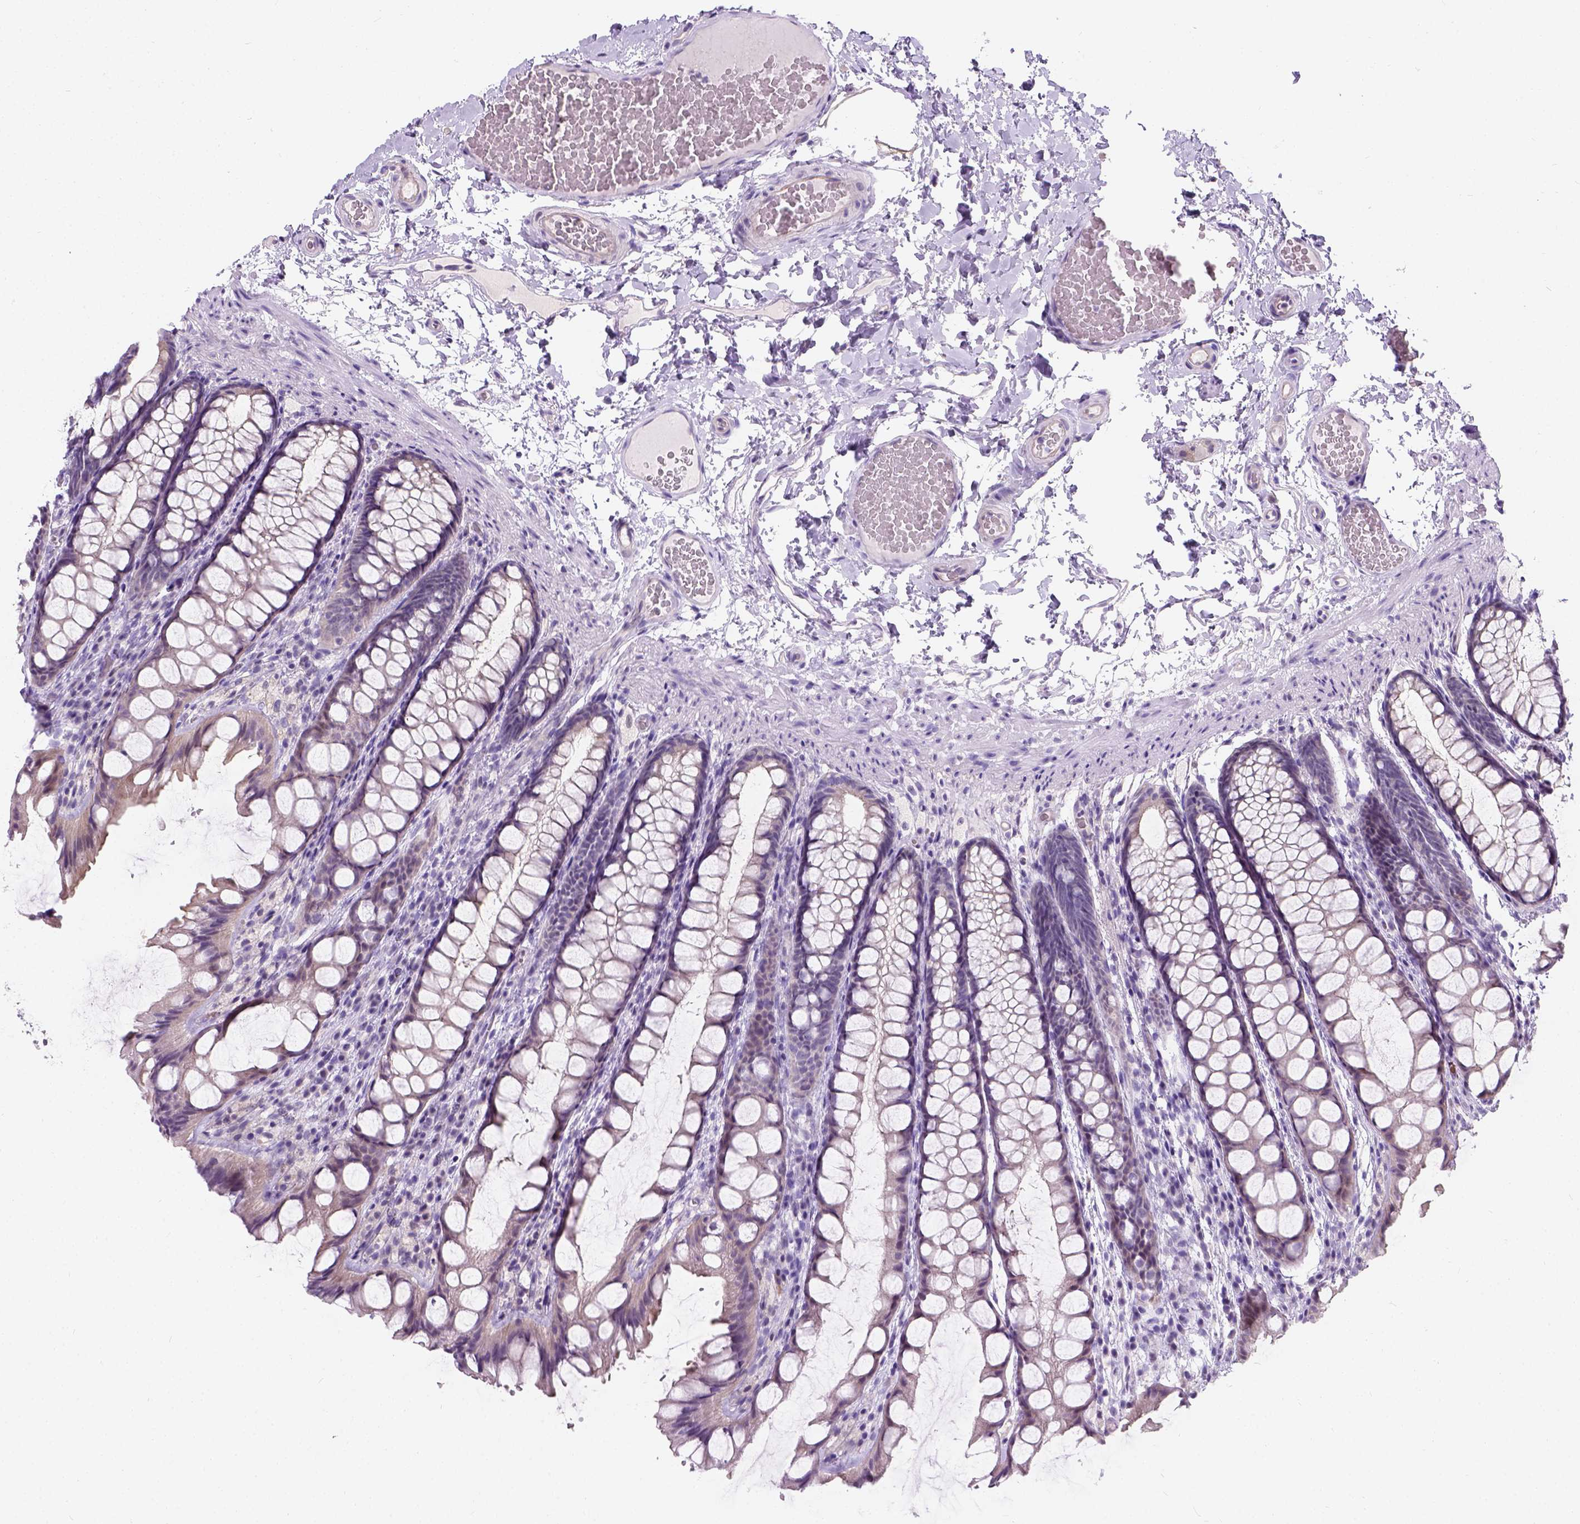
{"staining": {"intensity": "negative", "quantity": "none", "location": "none"}, "tissue": "colon", "cell_type": "Endothelial cells", "image_type": "normal", "snomed": [{"axis": "morphology", "description": "Normal tissue, NOS"}, {"axis": "topography", "description": "Colon"}], "caption": "High power microscopy photomicrograph of an immunohistochemistry photomicrograph of benign colon, revealing no significant positivity in endothelial cells.", "gene": "C20orf144", "patient": {"sex": "male", "age": 47}}